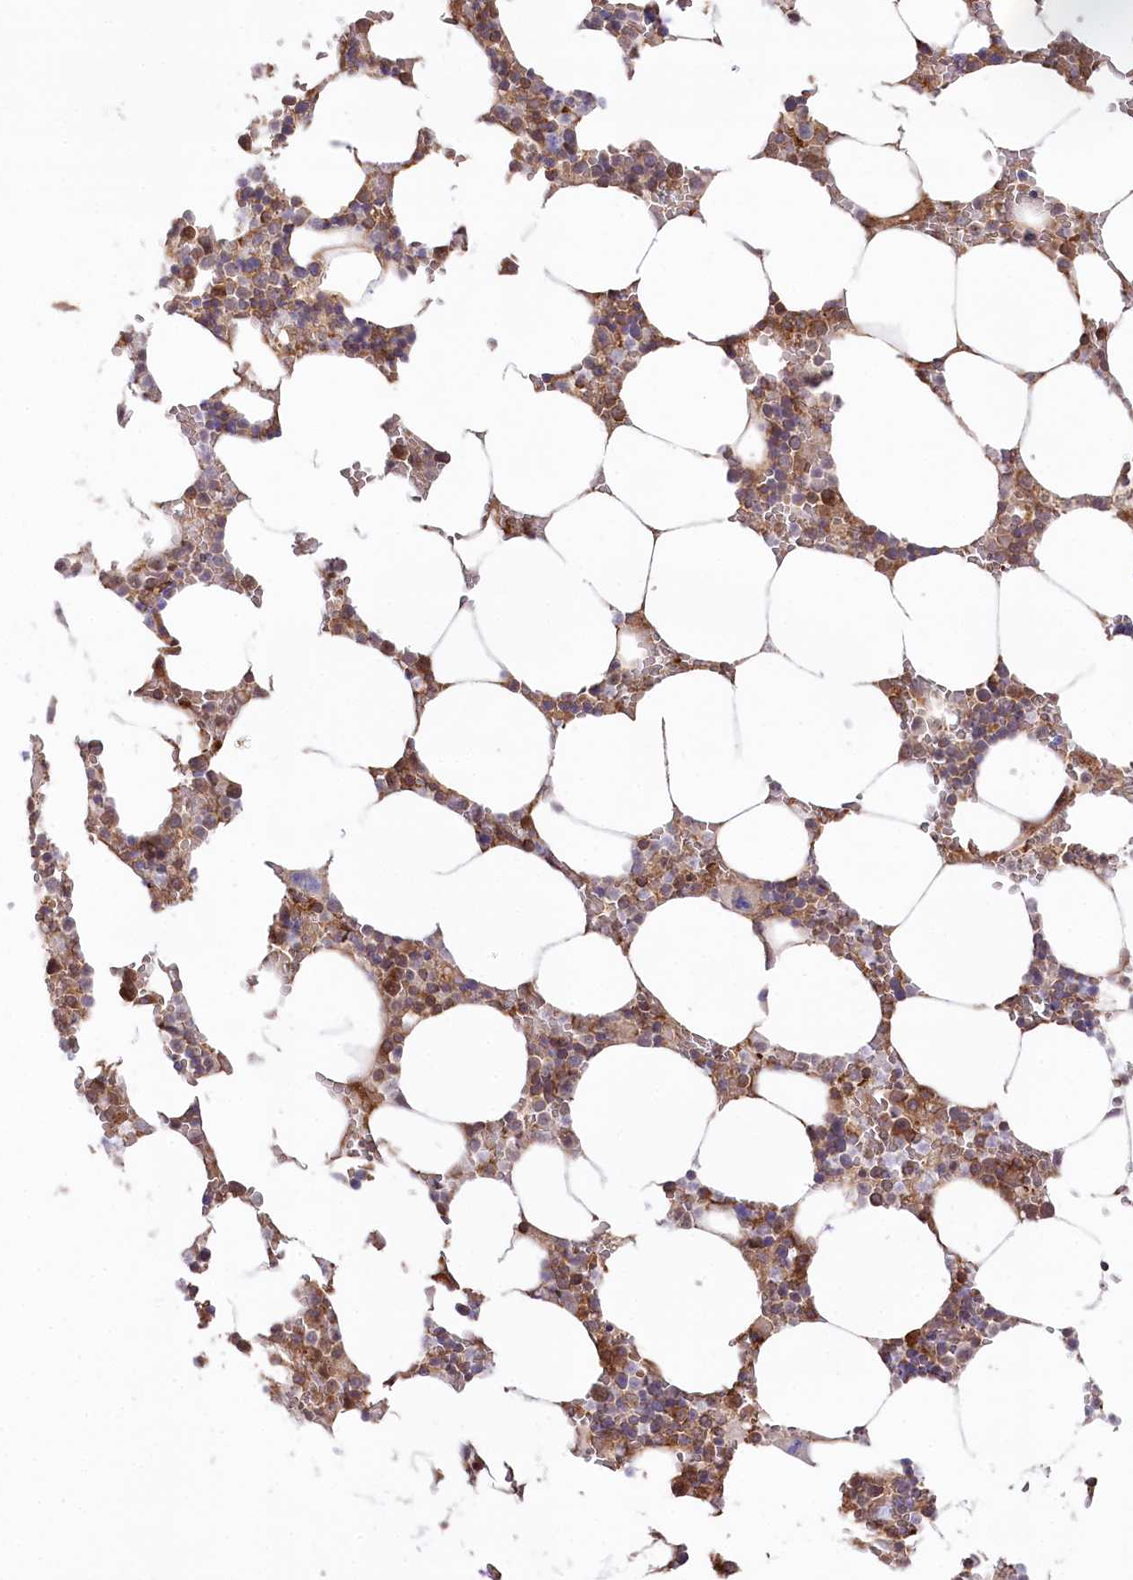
{"staining": {"intensity": "moderate", "quantity": ">75%", "location": "cytoplasmic/membranous"}, "tissue": "bone marrow", "cell_type": "Hematopoietic cells", "image_type": "normal", "snomed": [{"axis": "morphology", "description": "Normal tissue, NOS"}, {"axis": "topography", "description": "Bone marrow"}], "caption": "The micrograph shows staining of unremarkable bone marrow, revealing moderate cytoplasmic/membranous protein positivity (brown color) within hematopoietic cells.", "gene": "CCDC91", "patient": {"sex": "male", "age": 70}}